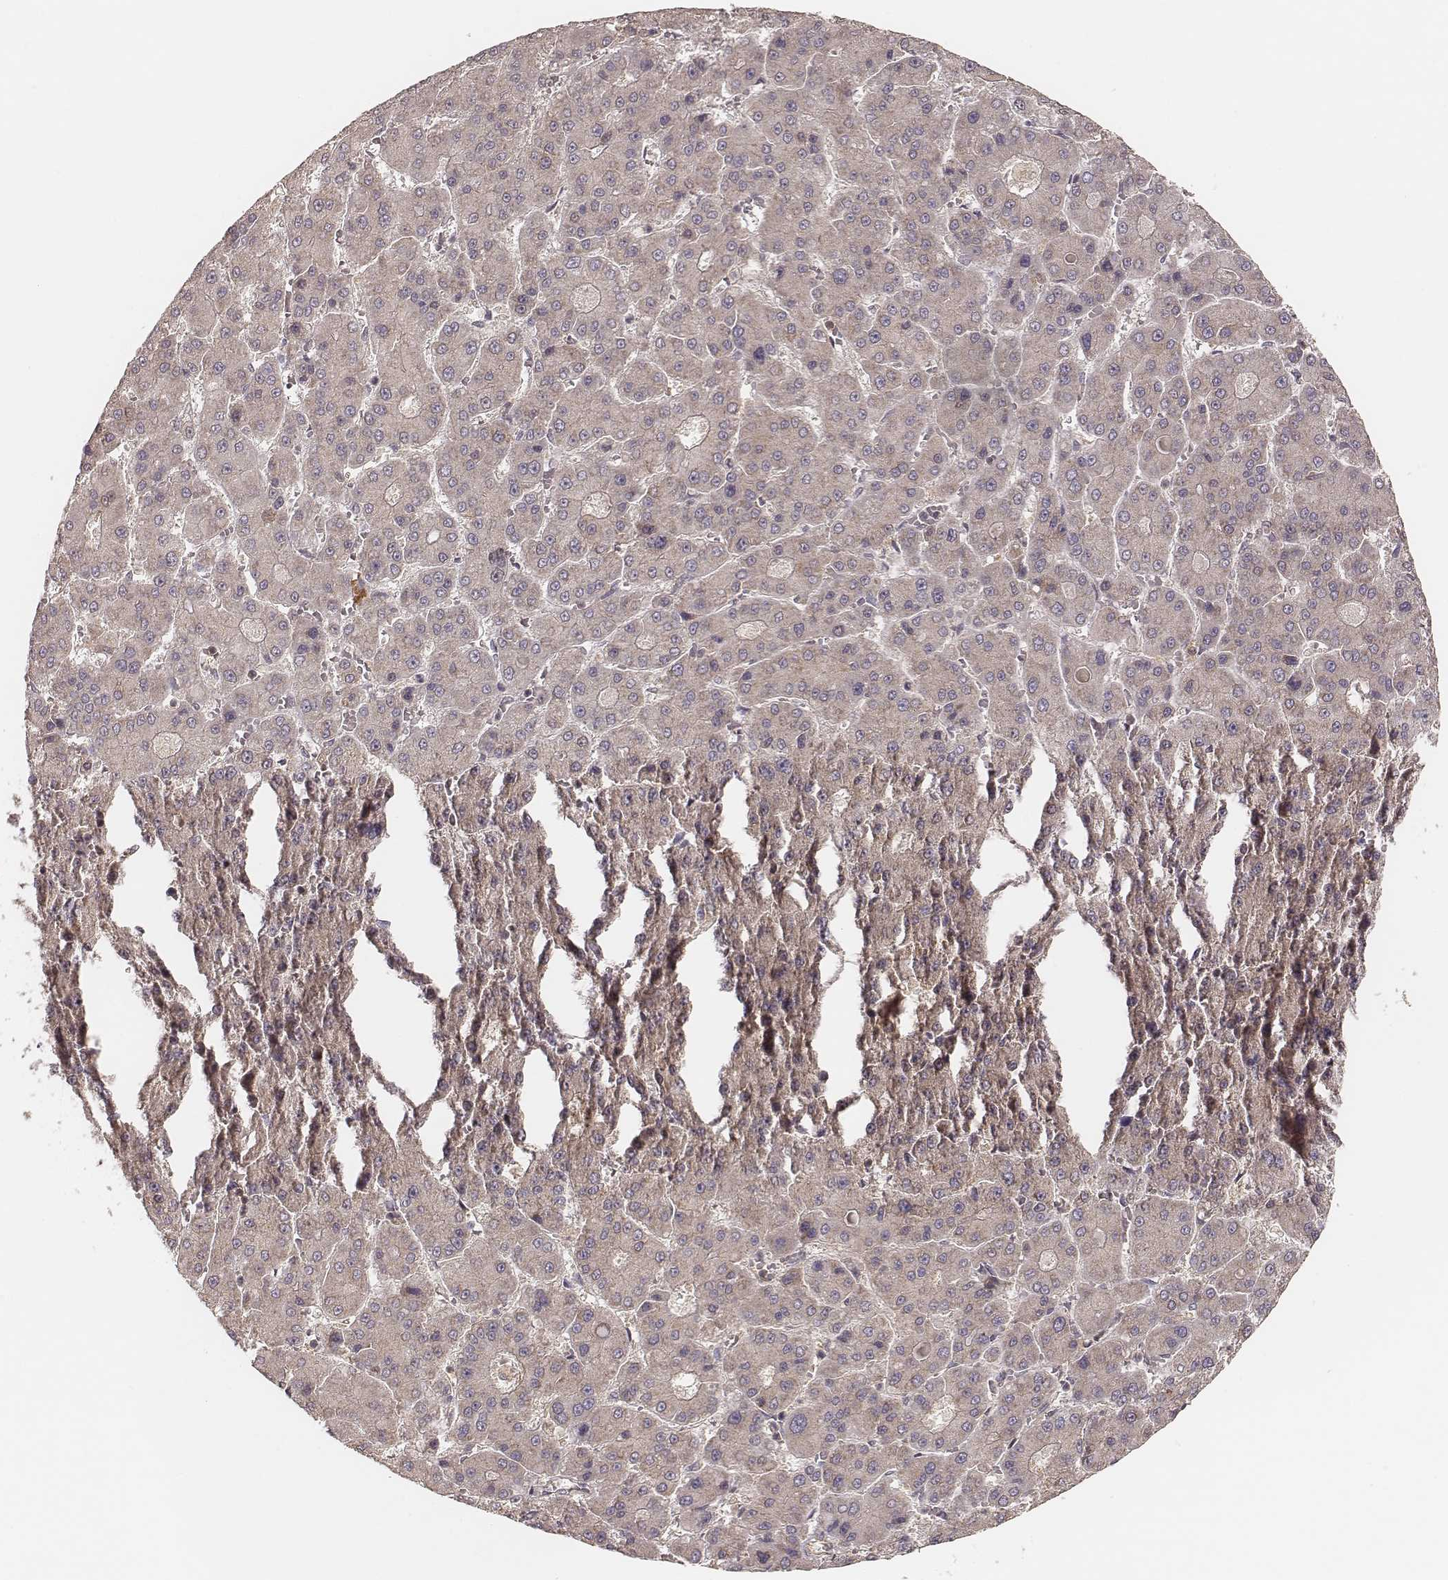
{"staining": {"intensity": "negative", "quantity": "none", "location": "none"}, "tissue": "liver cancer", "cell_type": "Tumor cells", "image_type": "cancer", "snomed": [{"axis": "morphology", "description": "Carcinoma, Hepatocellular, NOS"}, {"axis": "topography", "description": "Liver"}], "caption": "Immunohistochemistry image of neoplastic tissue: human liver hepatocellular carcinoma stained with DAB (3,3'-diaminobenzidine) reveals no significant protein expression in tumor cells.", "gene": "CARS1", "patient": {"sex": "male", "age": 70}}